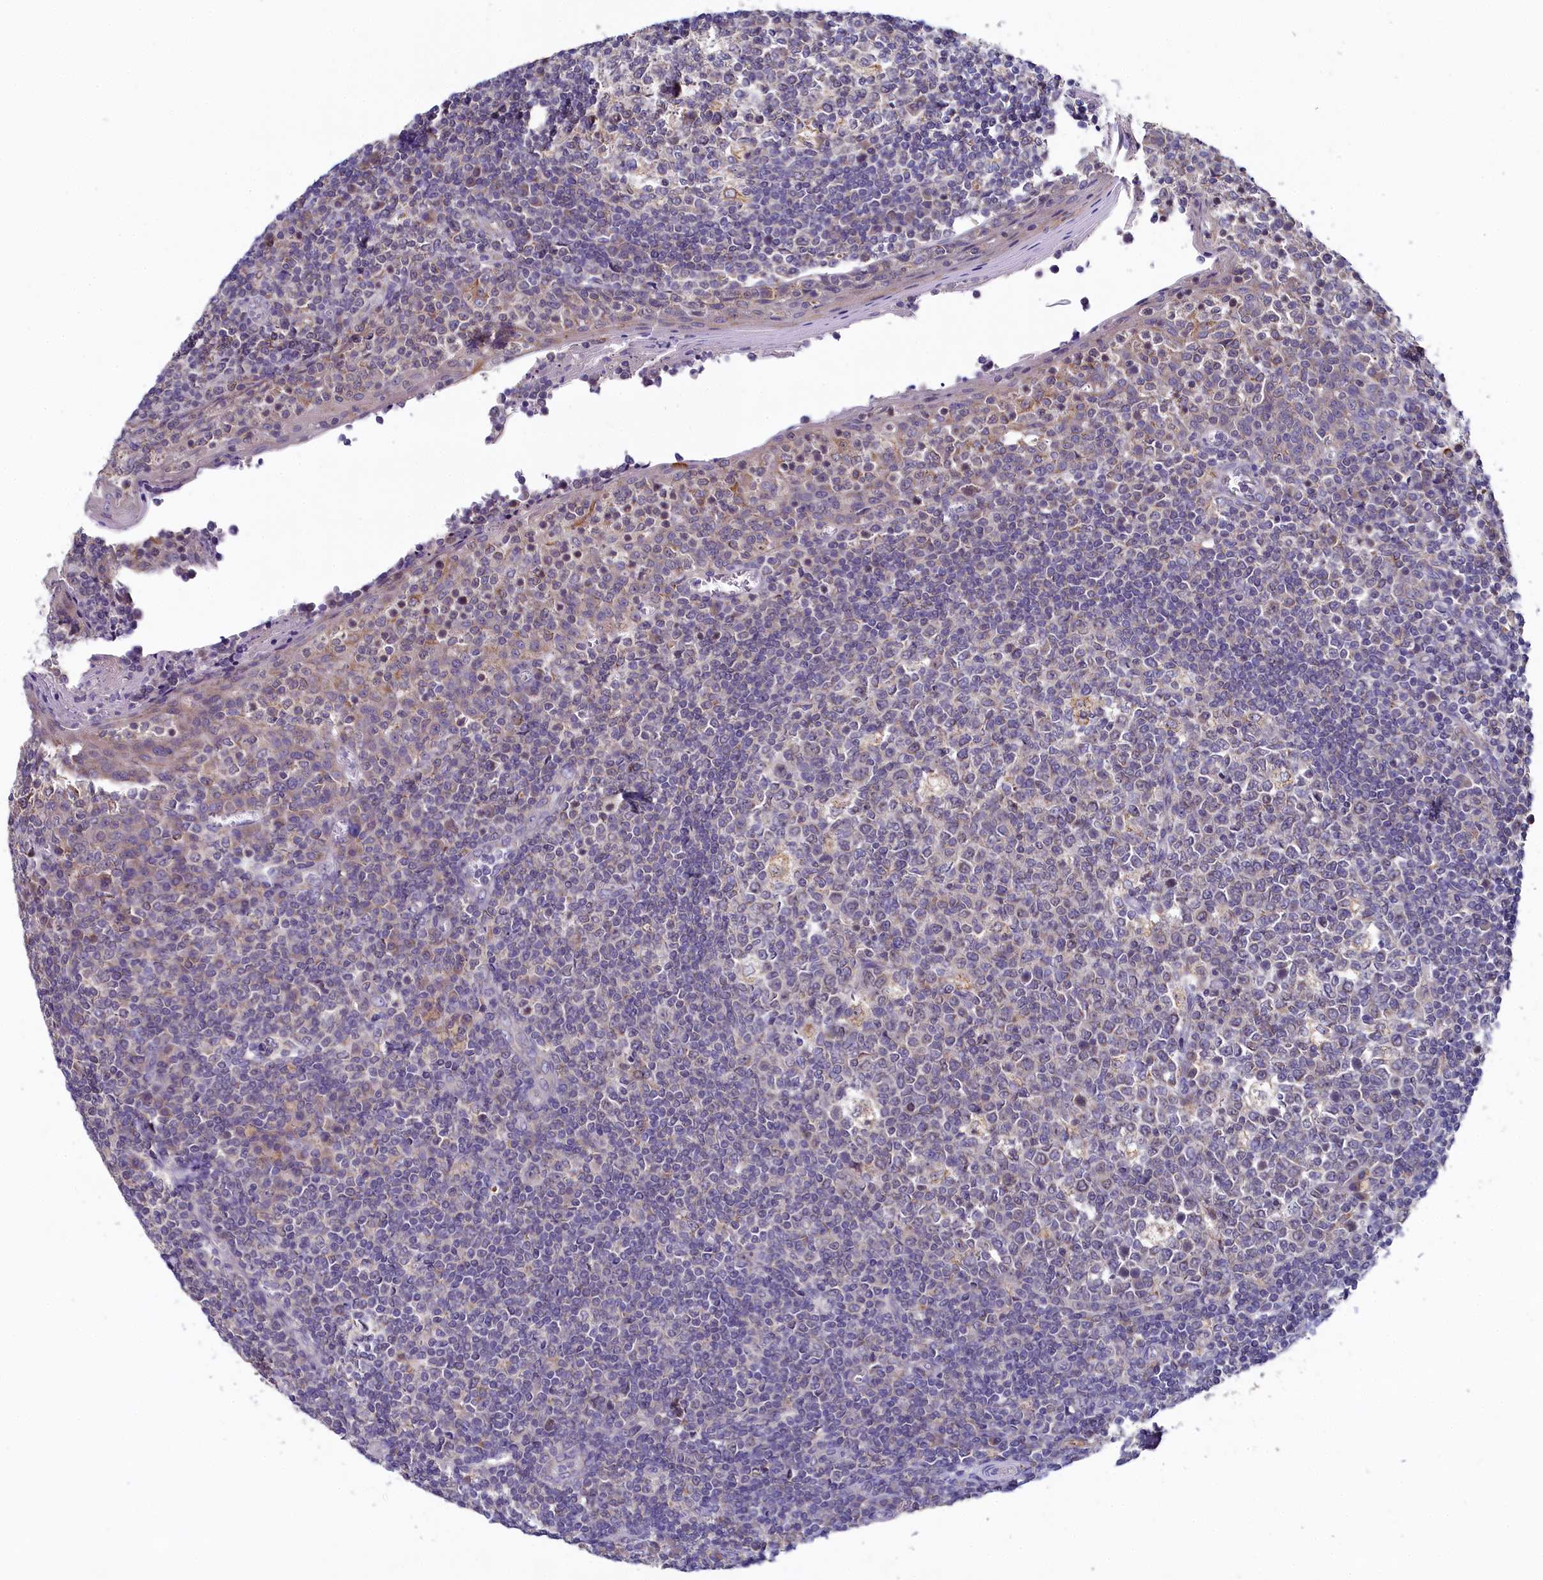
{"staining": {"intensity": "moderate", "quantity": "<25%", "location": "cytoplasmic/membranous"}, "tissue": "tonsil", "cell_type": "Germinal center cells", "image_type": "normal", "snomed": [{"axis": "morphology", "description": "Normal tissue, NOS"}, {"axis": "topography", "description": "Tonsil"}], "caption": "IHC of unremarkable human tonsil exhibits low levels of moderate cytoplasmic/membranous staining in approximately <25% of germinal center cells. Using DAB (brown) and hematoxylin (blue) stains, captured at high magnification using brightfield microscopy.", "gene": "SPINK9", "patient": {"sex": "female", "age": 19}}